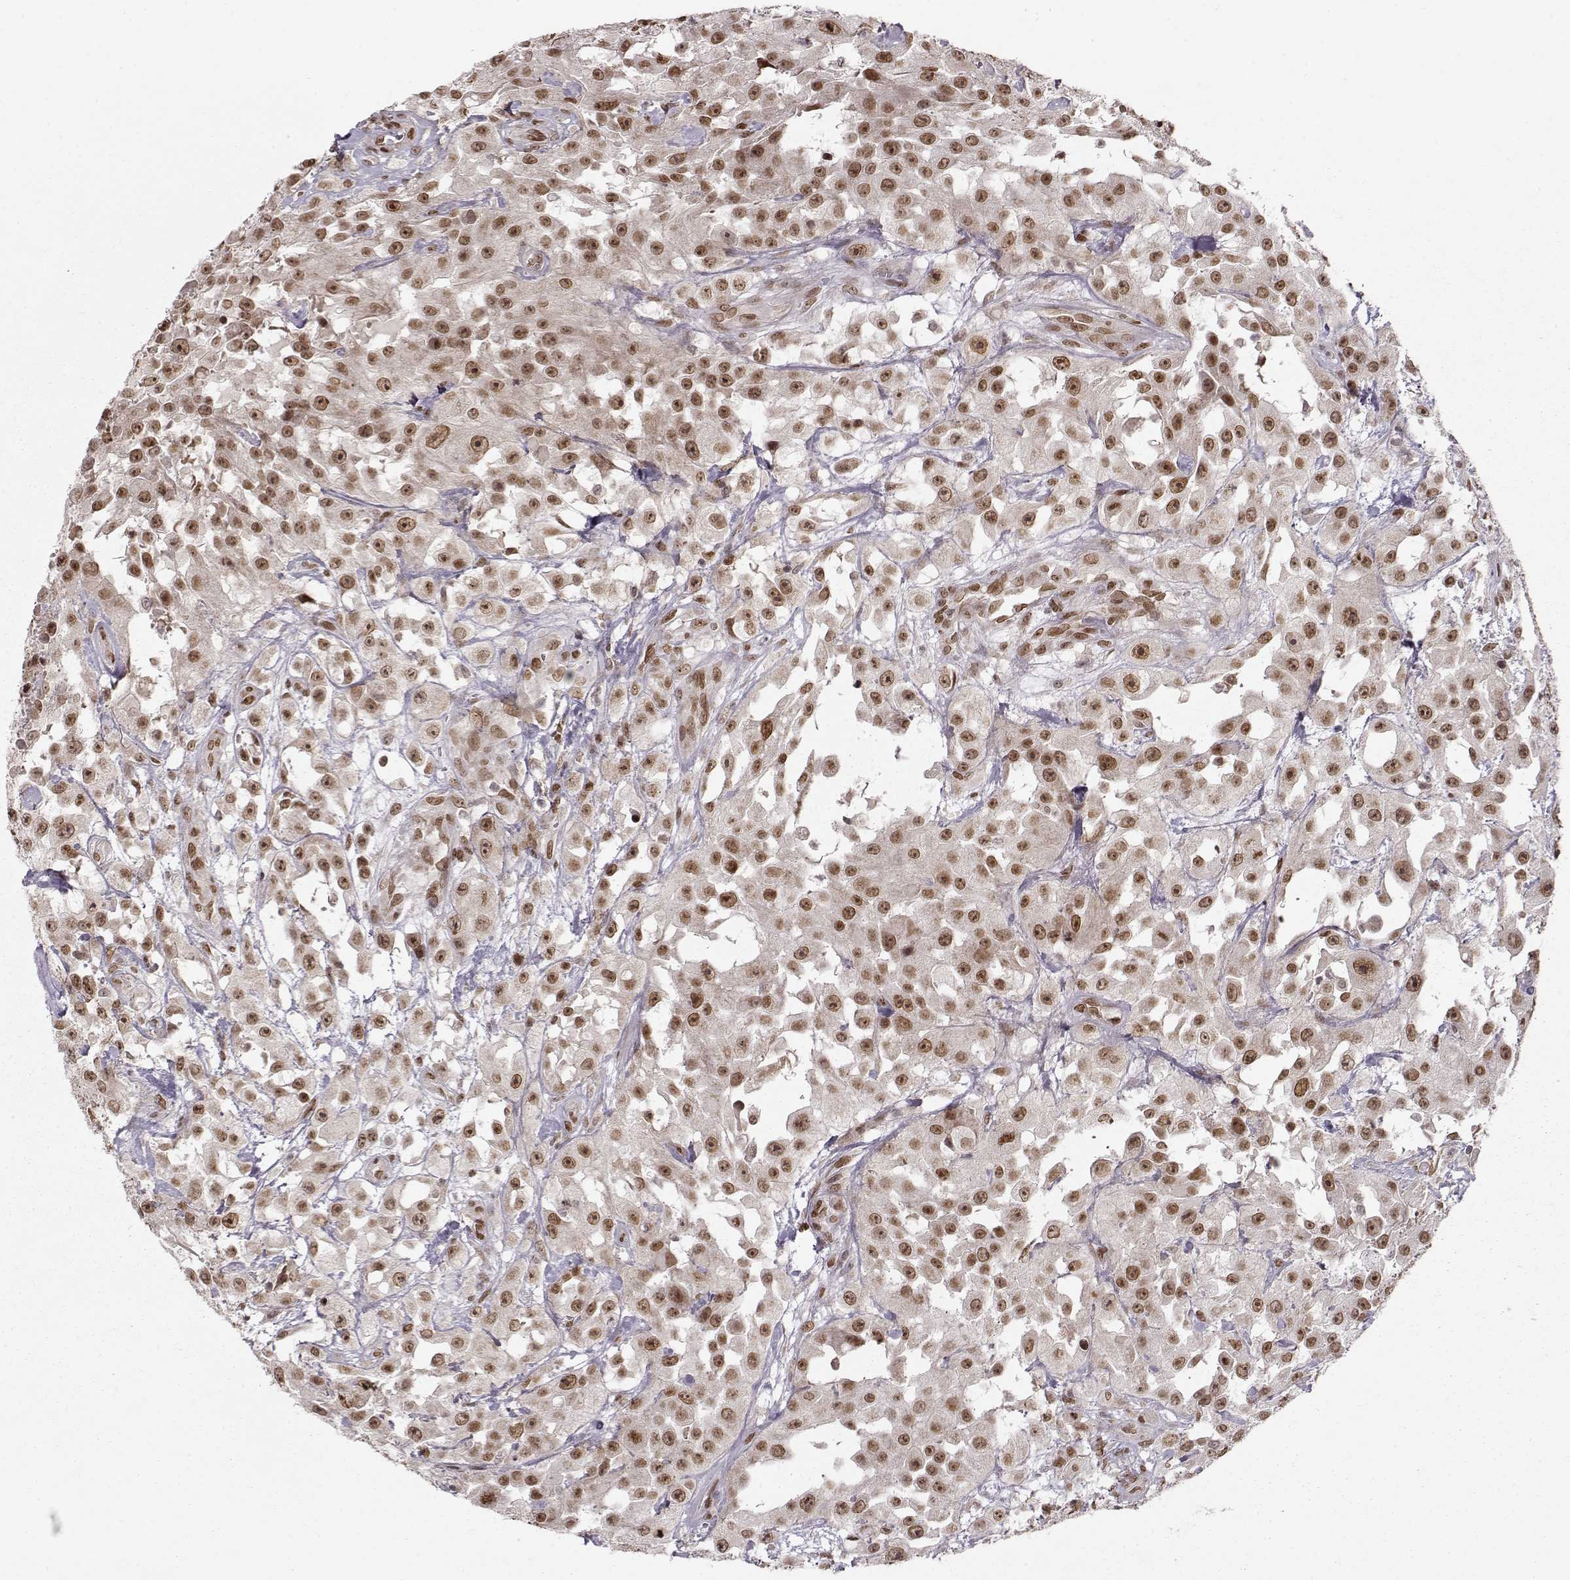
{"staining": {"intensity": "moderate", "quantity": ">75%", "location": "nuclear"}, "tissue": "urothelial cancer", "cell_type": "Tumor cells", "image_type": "cancer", "snomed": [{"axis": "morphology", "description": "Urothelial carcinoma, High grade"}, {"axis": "topography", "description": "Urinary bladder"}], "caption": "High-power microscopy captured an immunohistochemistry image of urothelial carcinoma (high-grade), revealing moderate nuclear positivity in approximately >75% of tumor cells.", "gene": "RAI1", "patient": {"sex": "male", "age": 79}}